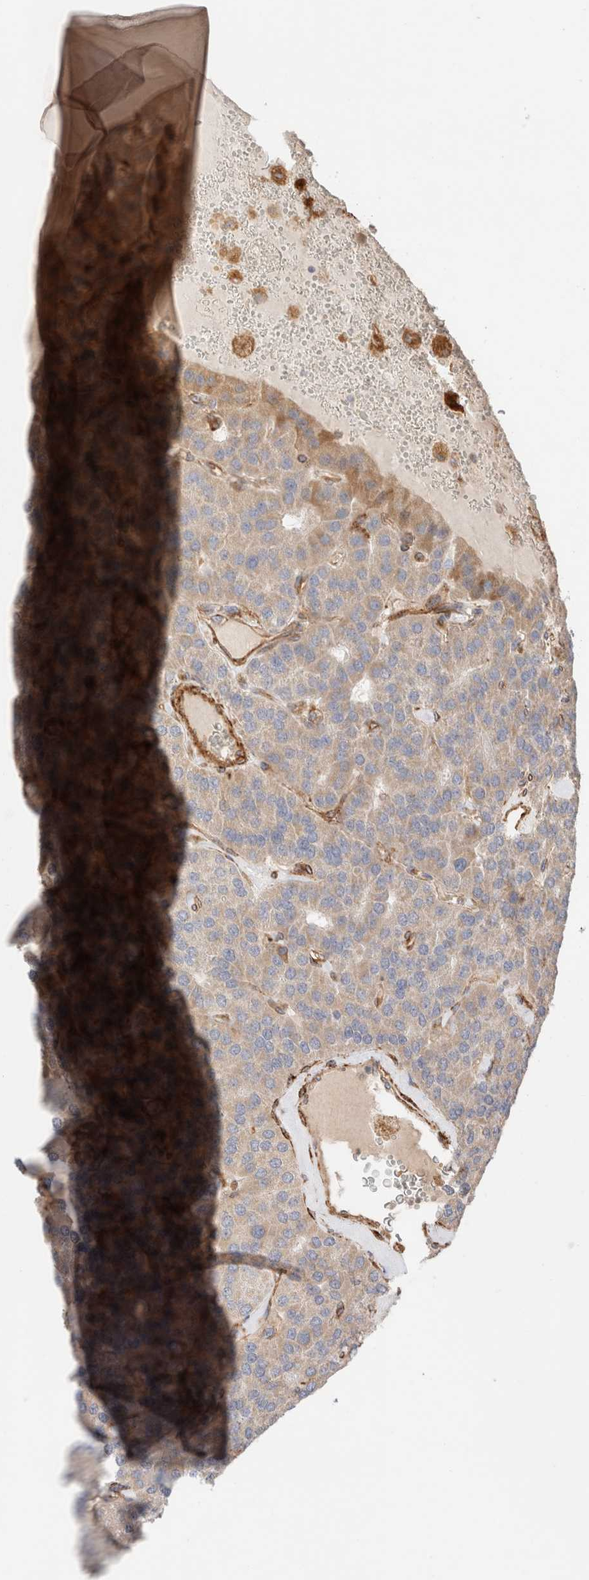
{"staining": {"intensity": "moderate", "quantity": ">75%", "location": "cytoplasmic/membranous"}, "tissue": "parathyroid gland", "cell_type": "Glandular cells", "image_type": "normal", "snomed": [{"axis": "morphology", "description": "Normal tissue, NOS"}, {"axis": "morphology", "description": "Adenoma, NOS"}, {"axis": "topography", "description": "Parathyroid gland"}], "caption": "High-power microscopy captured an IHC histopathology image of unremarkable parathyroid gland, revealing moderate cytoplasmic/membranous expression in approximately >75% of glandular cells. Immunohistochemistry stains the protein of interest in brown and the nuclei are stained blue.", "gene": "RAB32", "patient": {"sex": "female", "age": 86}}